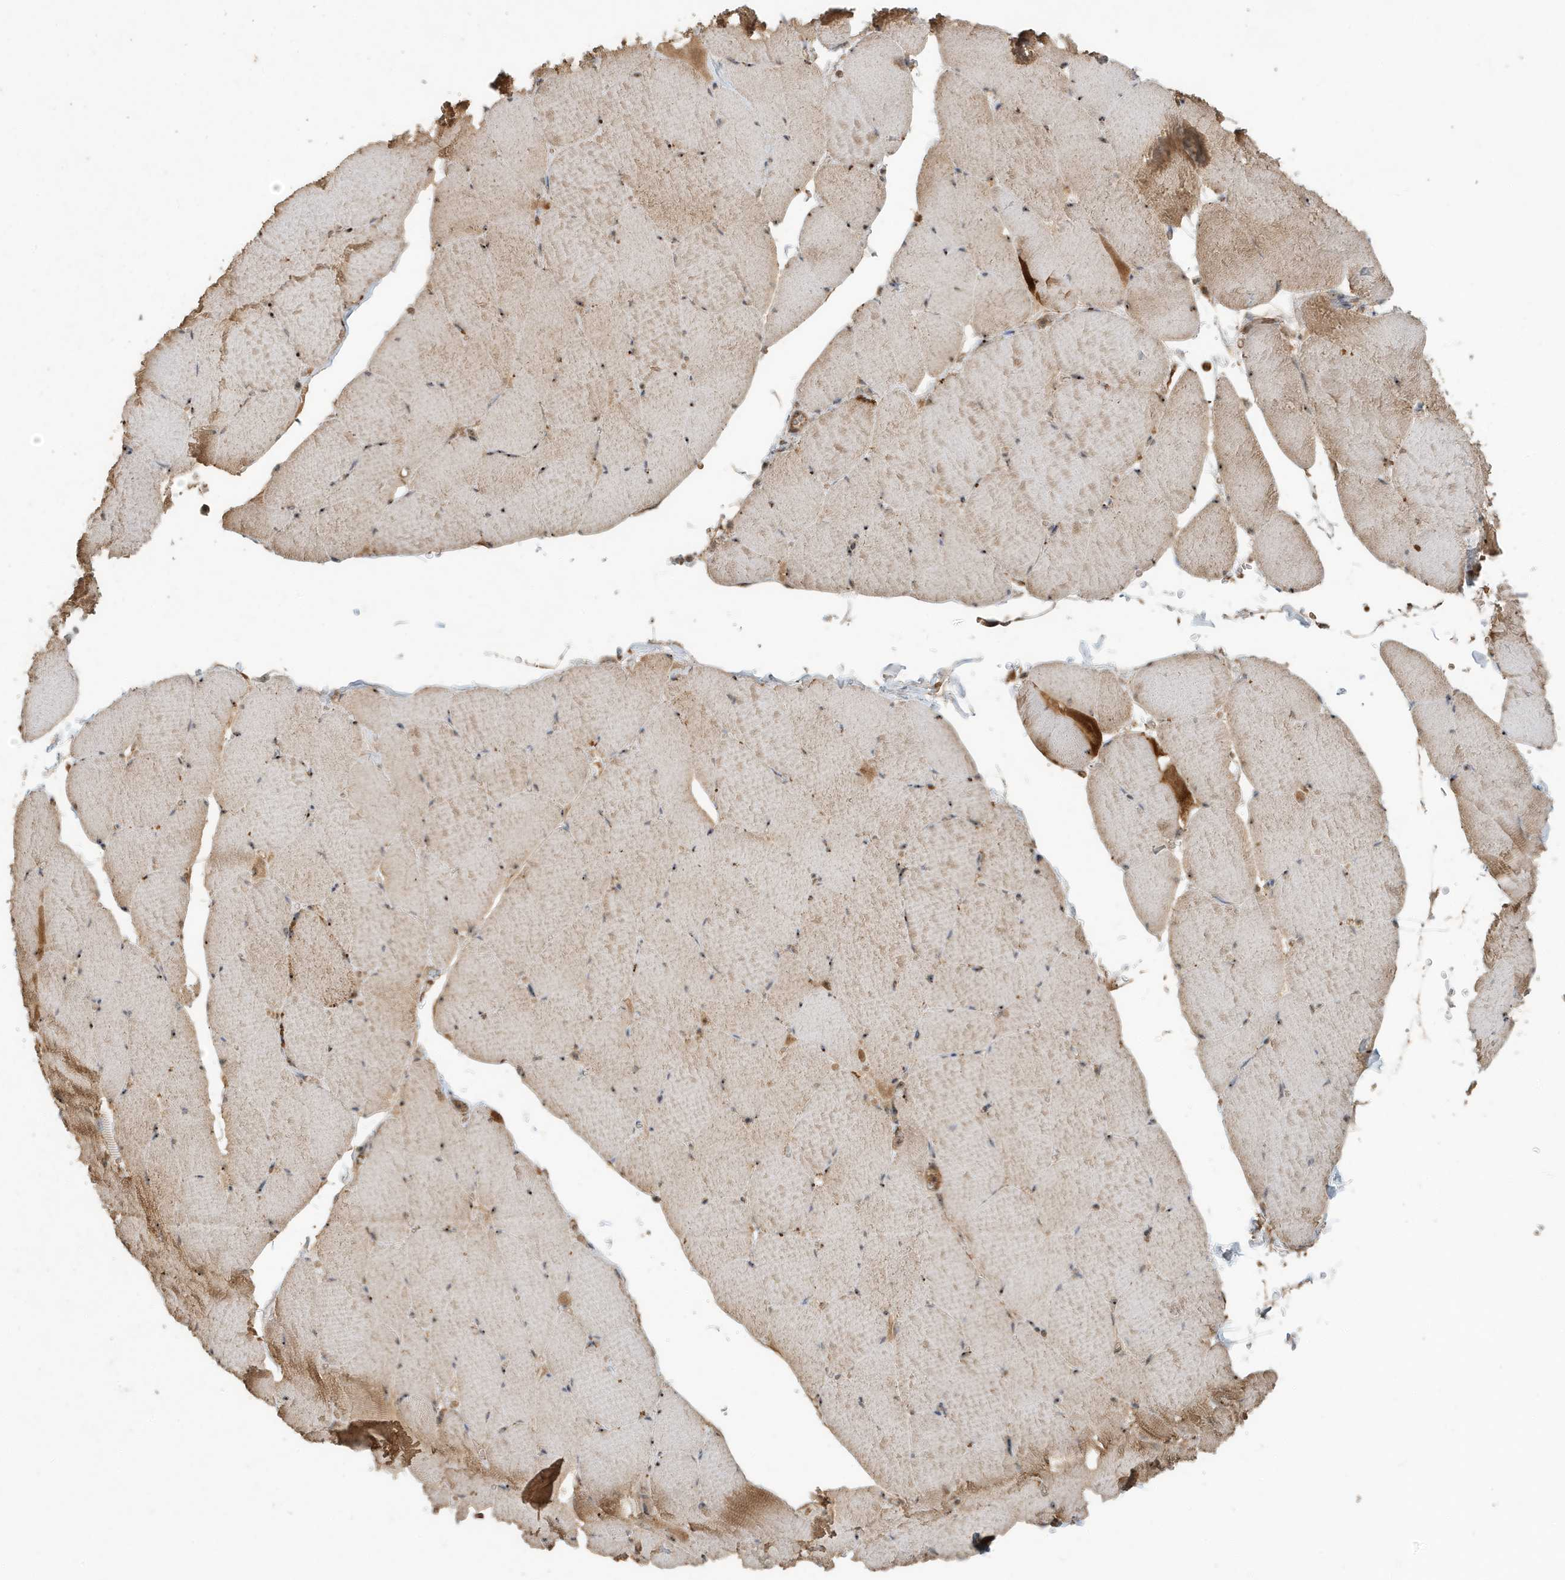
{"staining": {"intensity": "moderate", "quantity": "25%-75%", "location": "cytoplasmic/membranous,nuclear"}, "tissue": "skeletal muscle", "cell_type": "Myocytes", "image_type": "normal", "snomed": [{"axis": "morphology", "description": "Normal tissue, NOS"}, {"axis": "topography", "description": "Skeletal muscle"}, {"axis": "topography", "description": "Head-Neck"}], "caption": "Brown immunohistochemical staining in unremarkable skeletal muscle reveals moderate cytoplasmic/membranous,nuclear staining in approximately 25%-75% of myocytes.", "gene": "ABCB9", "patient": {"sex": "male", "age": 66}}